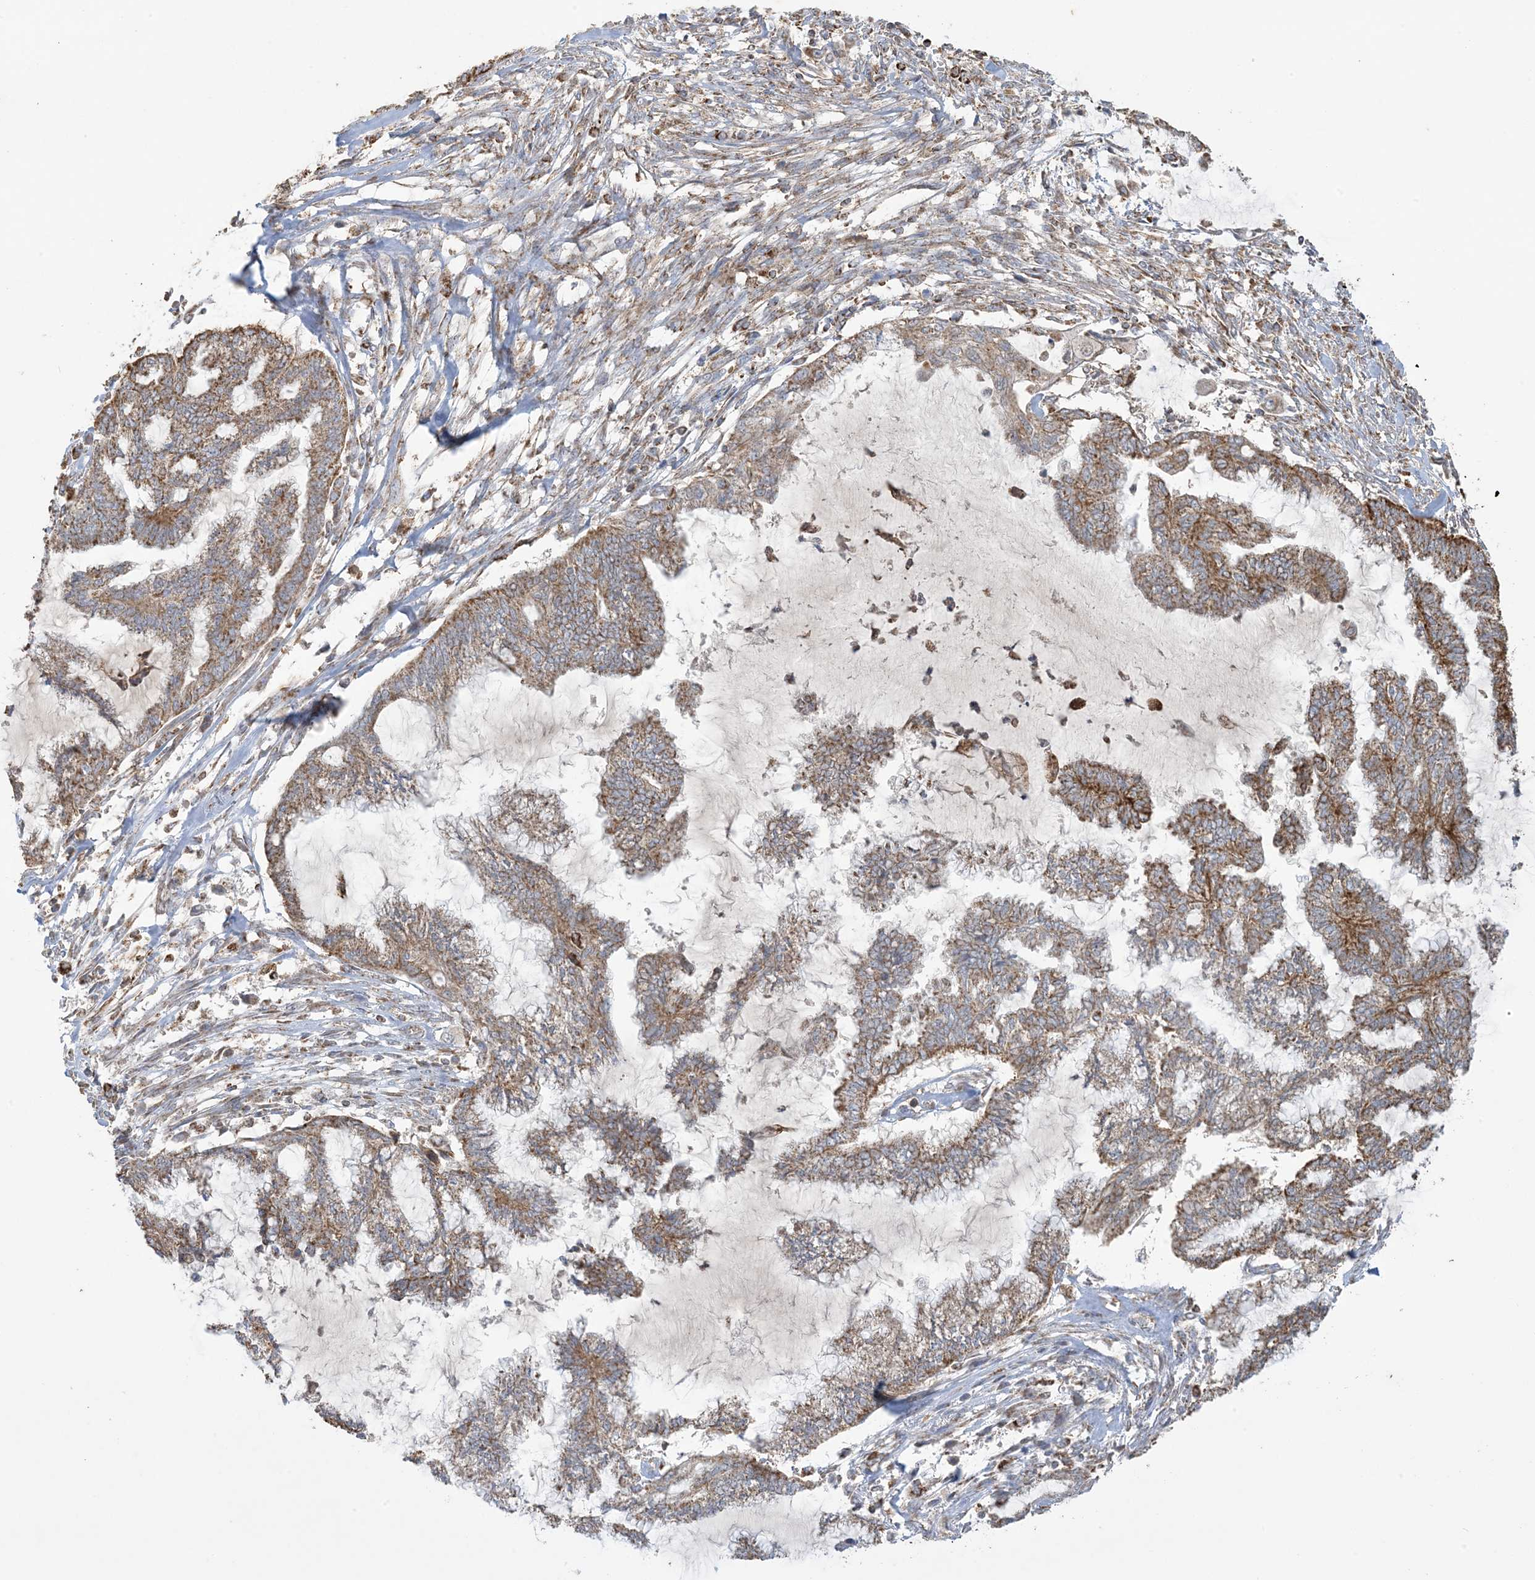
{"staining": {"intensity": "moderate", "quantity": ">75%", "location": "cytoplasmic/membranous"}, "tissue": "endometrial cancer", "cell_type": "Tumor cells", "image_type": "cancer", "snomed": [{"axis": "morphology", "description": "Adenocarcinoma, NOS"}, {"axis": "topography", "description": "Endometrium"}], "caption": "IHC of human adenocarcinoma (endometrial) displays medium levels of moderate cytoplasmic/membranous staining in approximately >75% of tumor cells. Using DAB (3,3'-diaminobenzidine) (brown) and hematoxylin (blue) stains, captured at high magnification using brightfield microscopy.", "gene": "AGA", "patient": {"sex": "female", "age": 86}}